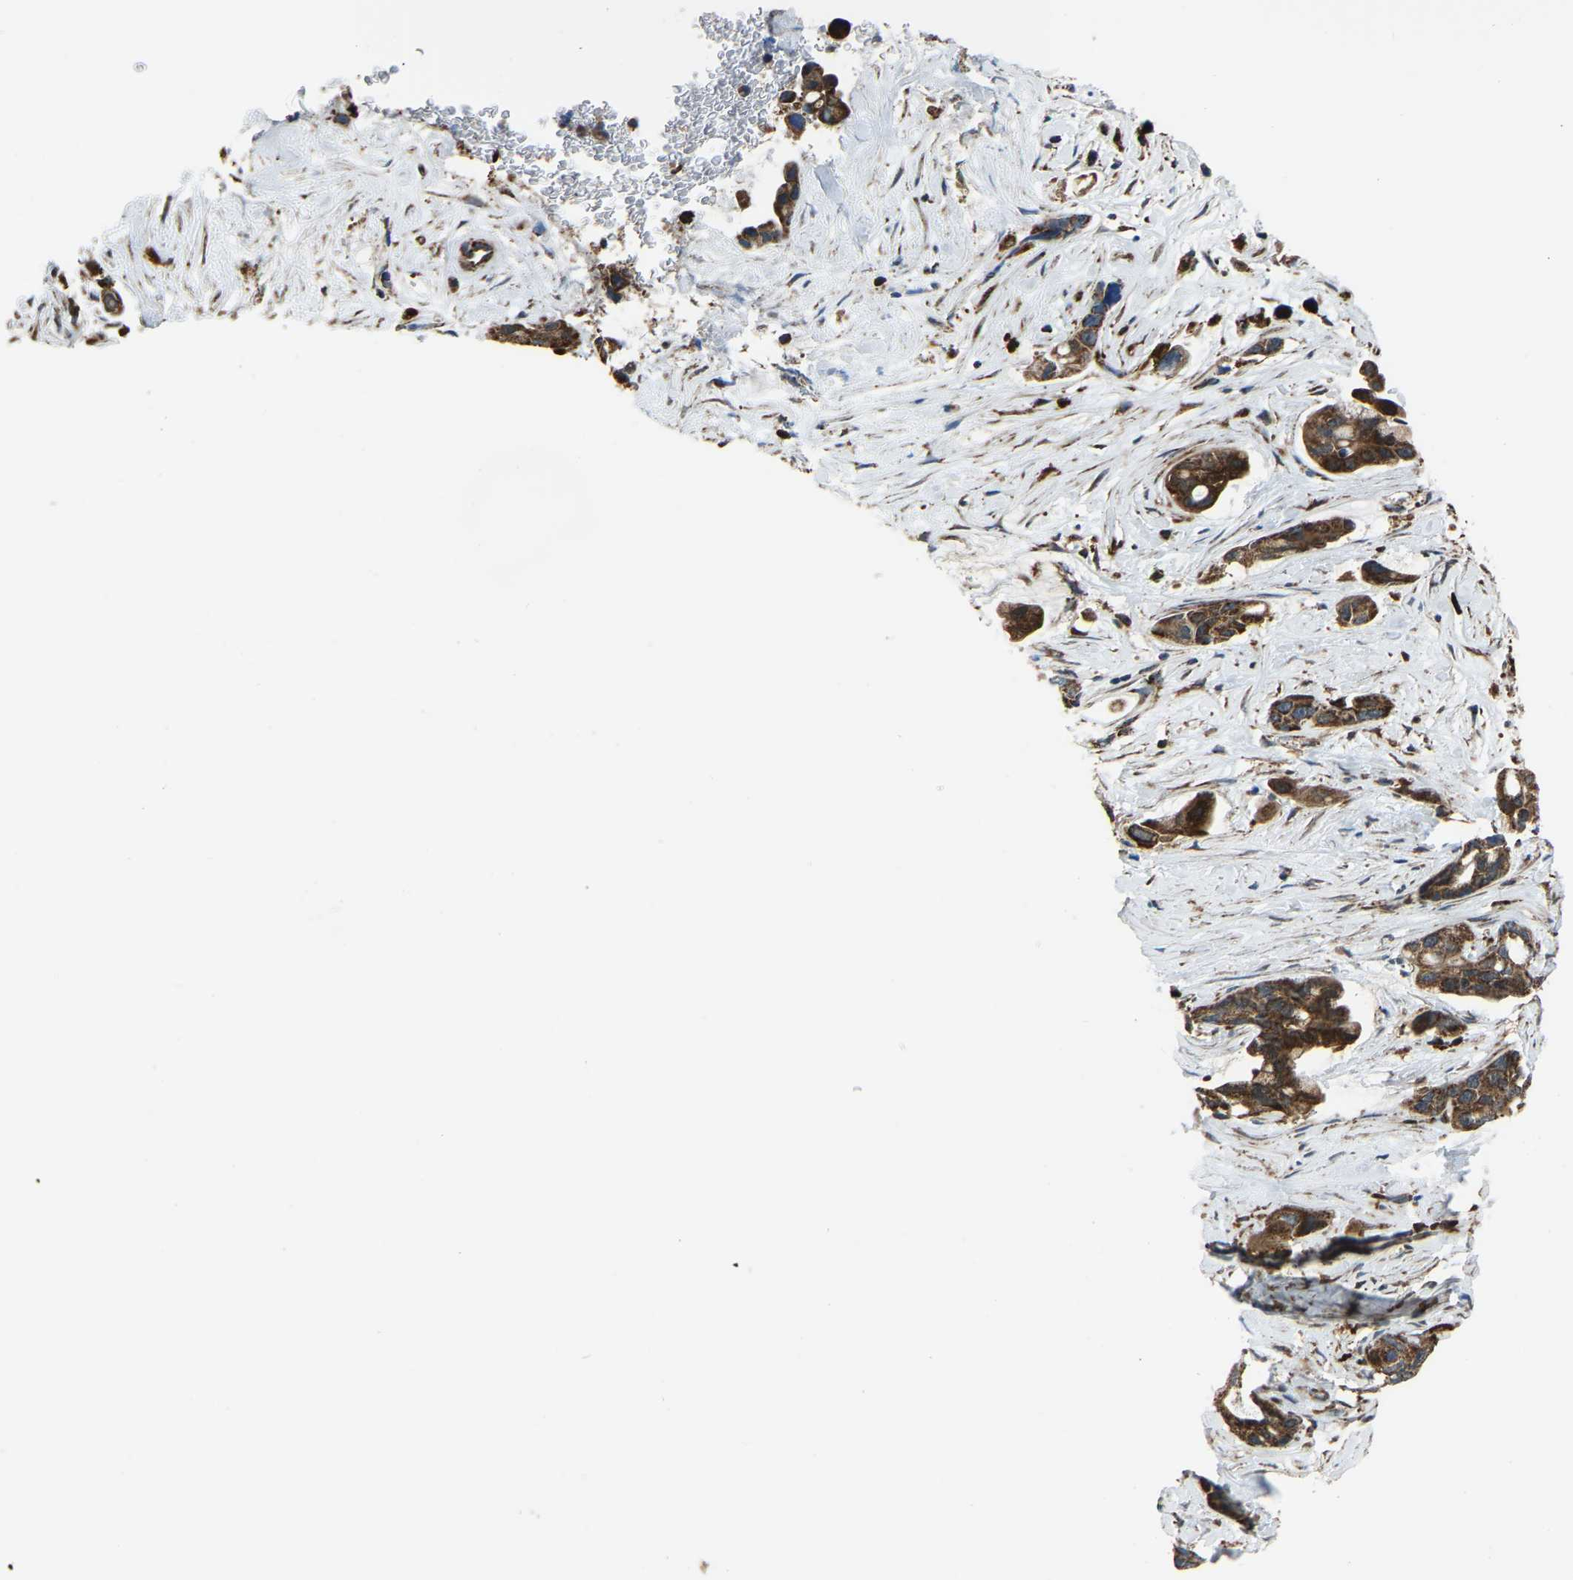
{"staining": {"intensity": "strong", "quantity": ">75%", "location": "cytoplasmic/membranous"}, "tissue": "pancreatic cancer", "cell_type": "Tumor cells", "image_type": "cancer", "snomed": [{"axis": "morphology", "description": "Adenocarcinoma, NOS"}, {"axis": "topography", "description": "Pancreas"}], "caption": "This histopathology image exhibits pancreatic cancer (adenocarcinoma) stained with immunohistochemistry to label a protein in brown. The cytoplasmic/membranous of tumor cells show strong positivity for the protein. Nuclei are counter-stained blue.", "gene": "AKR1A1", "patient": {"sex": "male", "age": 53}}